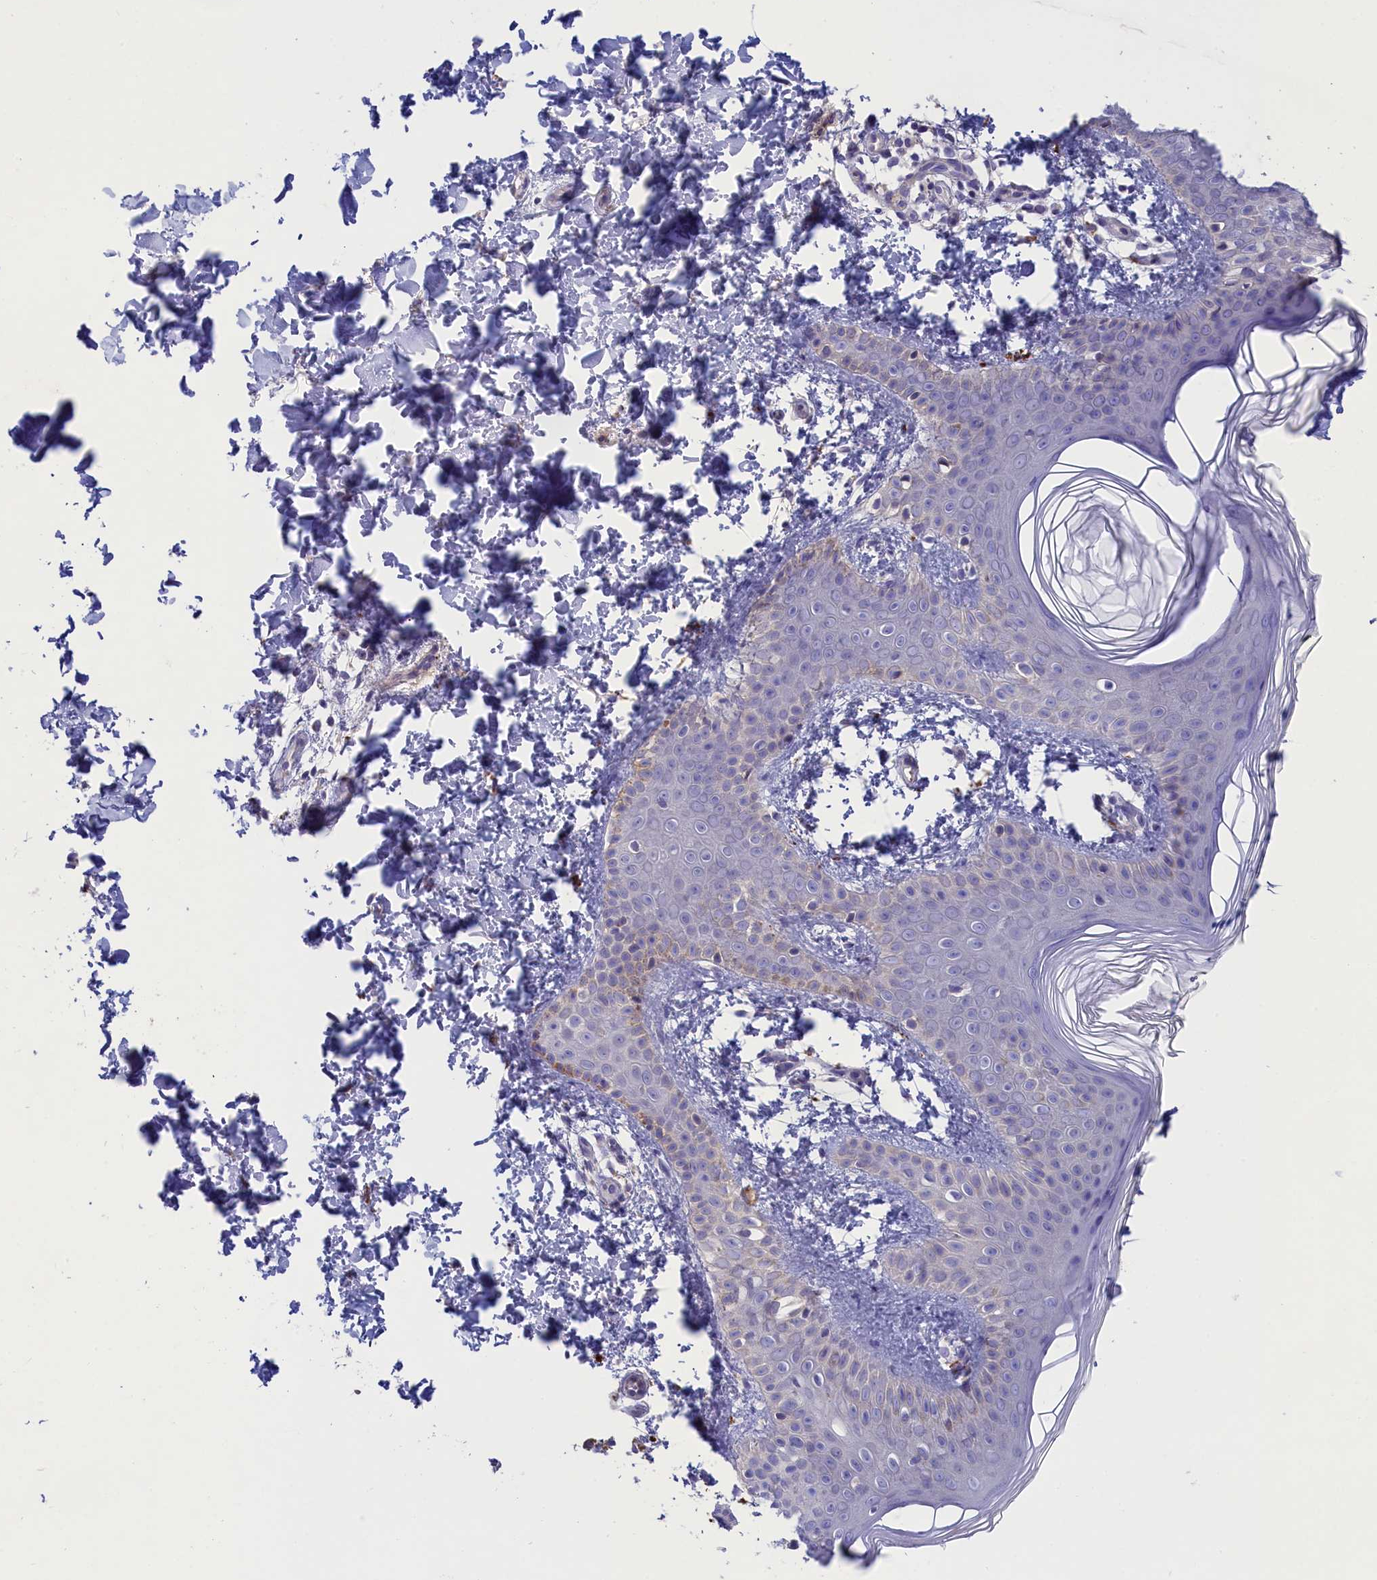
{"staining": {"intensity": "negative", "quantity": "none", "location": "none"}, "tissue": "skin", "cell_type": "Fibroblasts", "image_type": "normal", "snomed": [{"axis": "morphology", "description": "Normal tissue, NOS"}, {"axis": "topography", "description": "Skin"}], "caption": "Immunohistochemistry (IHC) of normal human skin displays no positivity in fibroblasts.", "gene": "WDR6", "patient": {"sex": "male", "age": 36}}